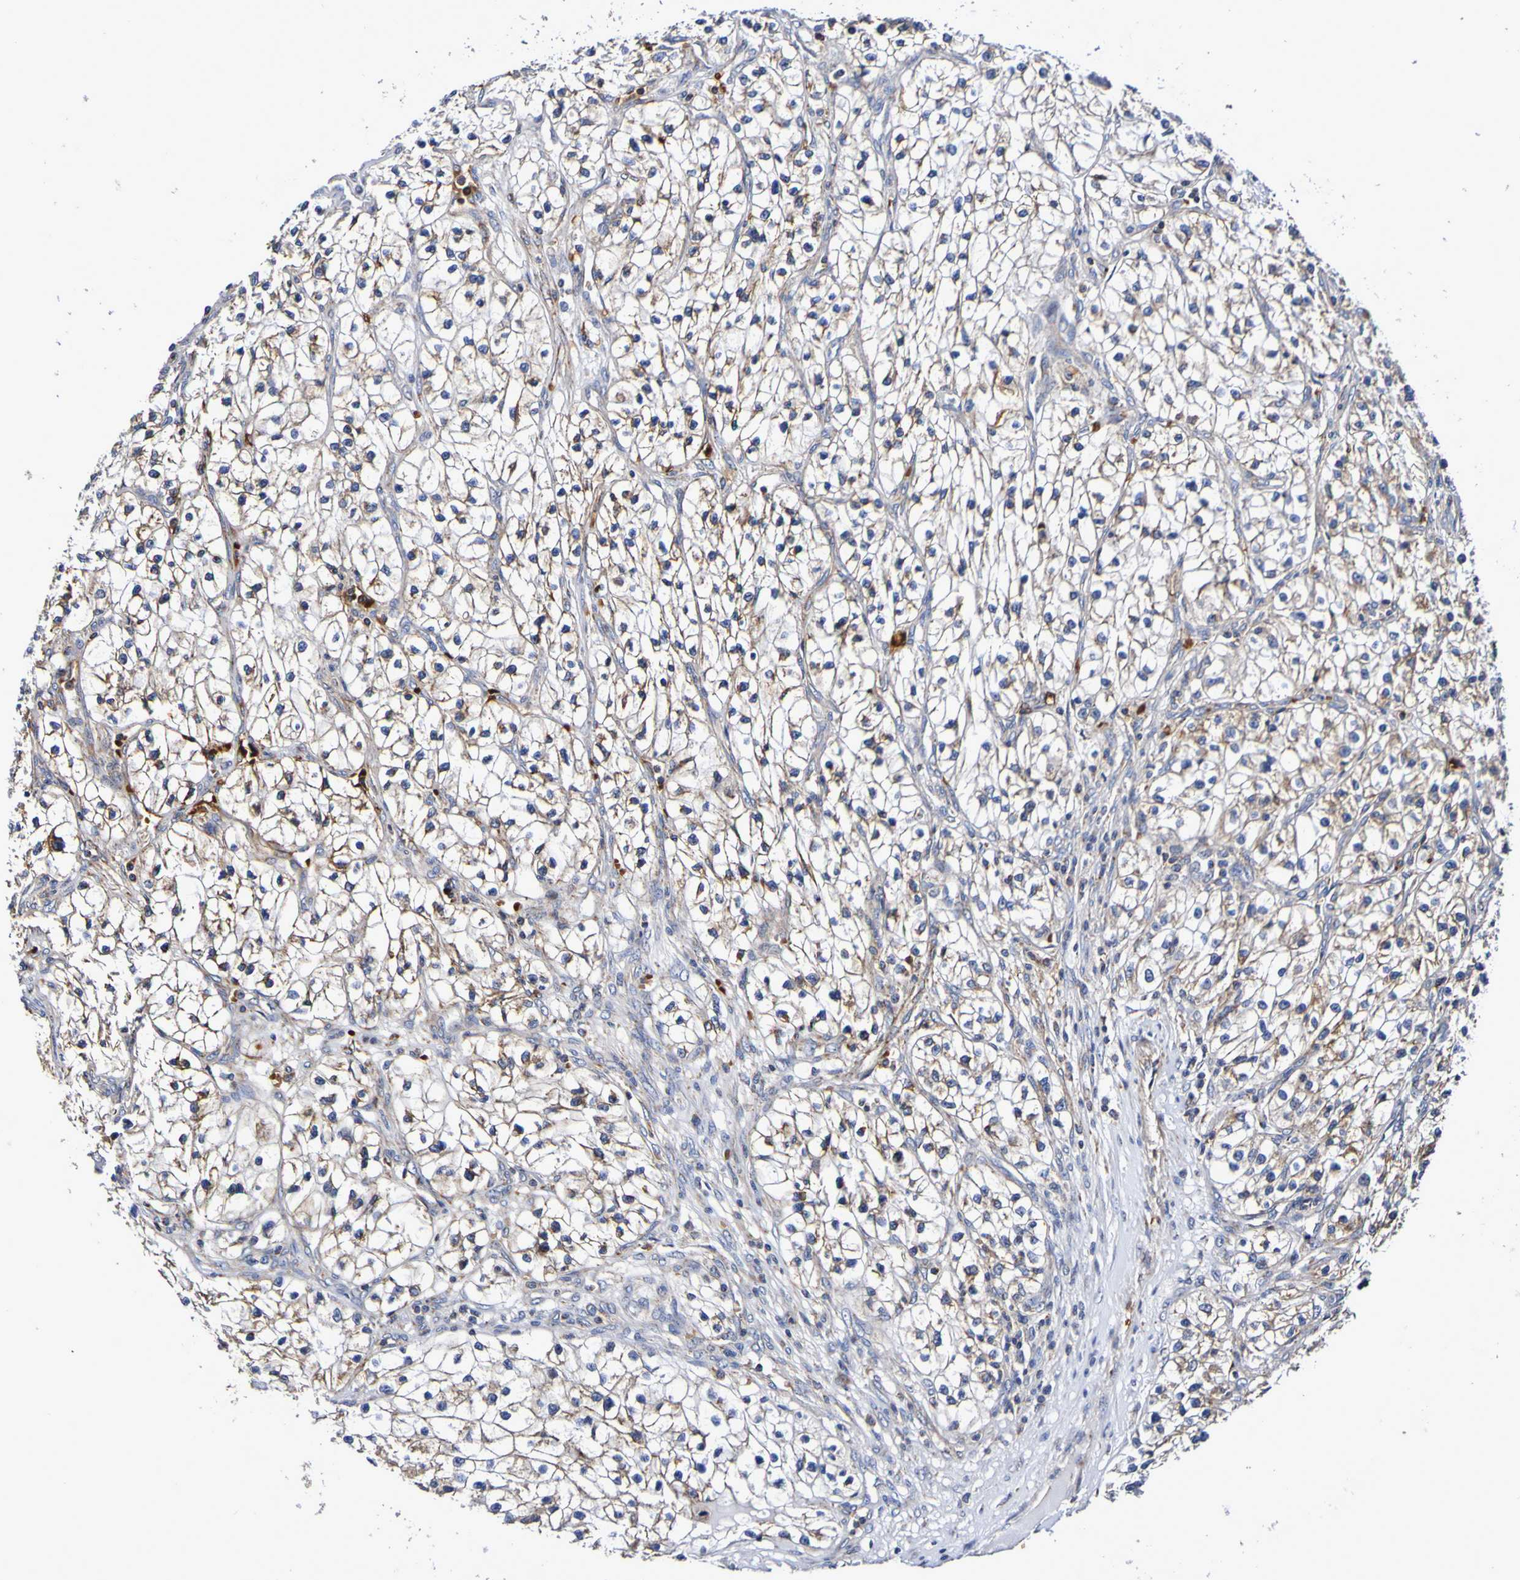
{"staining": {"intensity": "moderate", "quantity": "<25%", "location": "cytoplasmic/membranous"}, "tissue": "renal cancer", "cell_type": "Tumor cells", "image_type": "cancer", "snomed": [{"axis": "morphology", "description": "Adenocarcinoma, NOS"}, {"axis": "topography", "description": "Kidney"}], "caption": "There is low levels of moderate cytoplasmic/membranous expression in tumor cells of renal adenocarcinoma, as demonstrated by immunohistochemical staining (brown color).", "gene": "WNT4", "patient": {"sex": "female", "age": 57}}